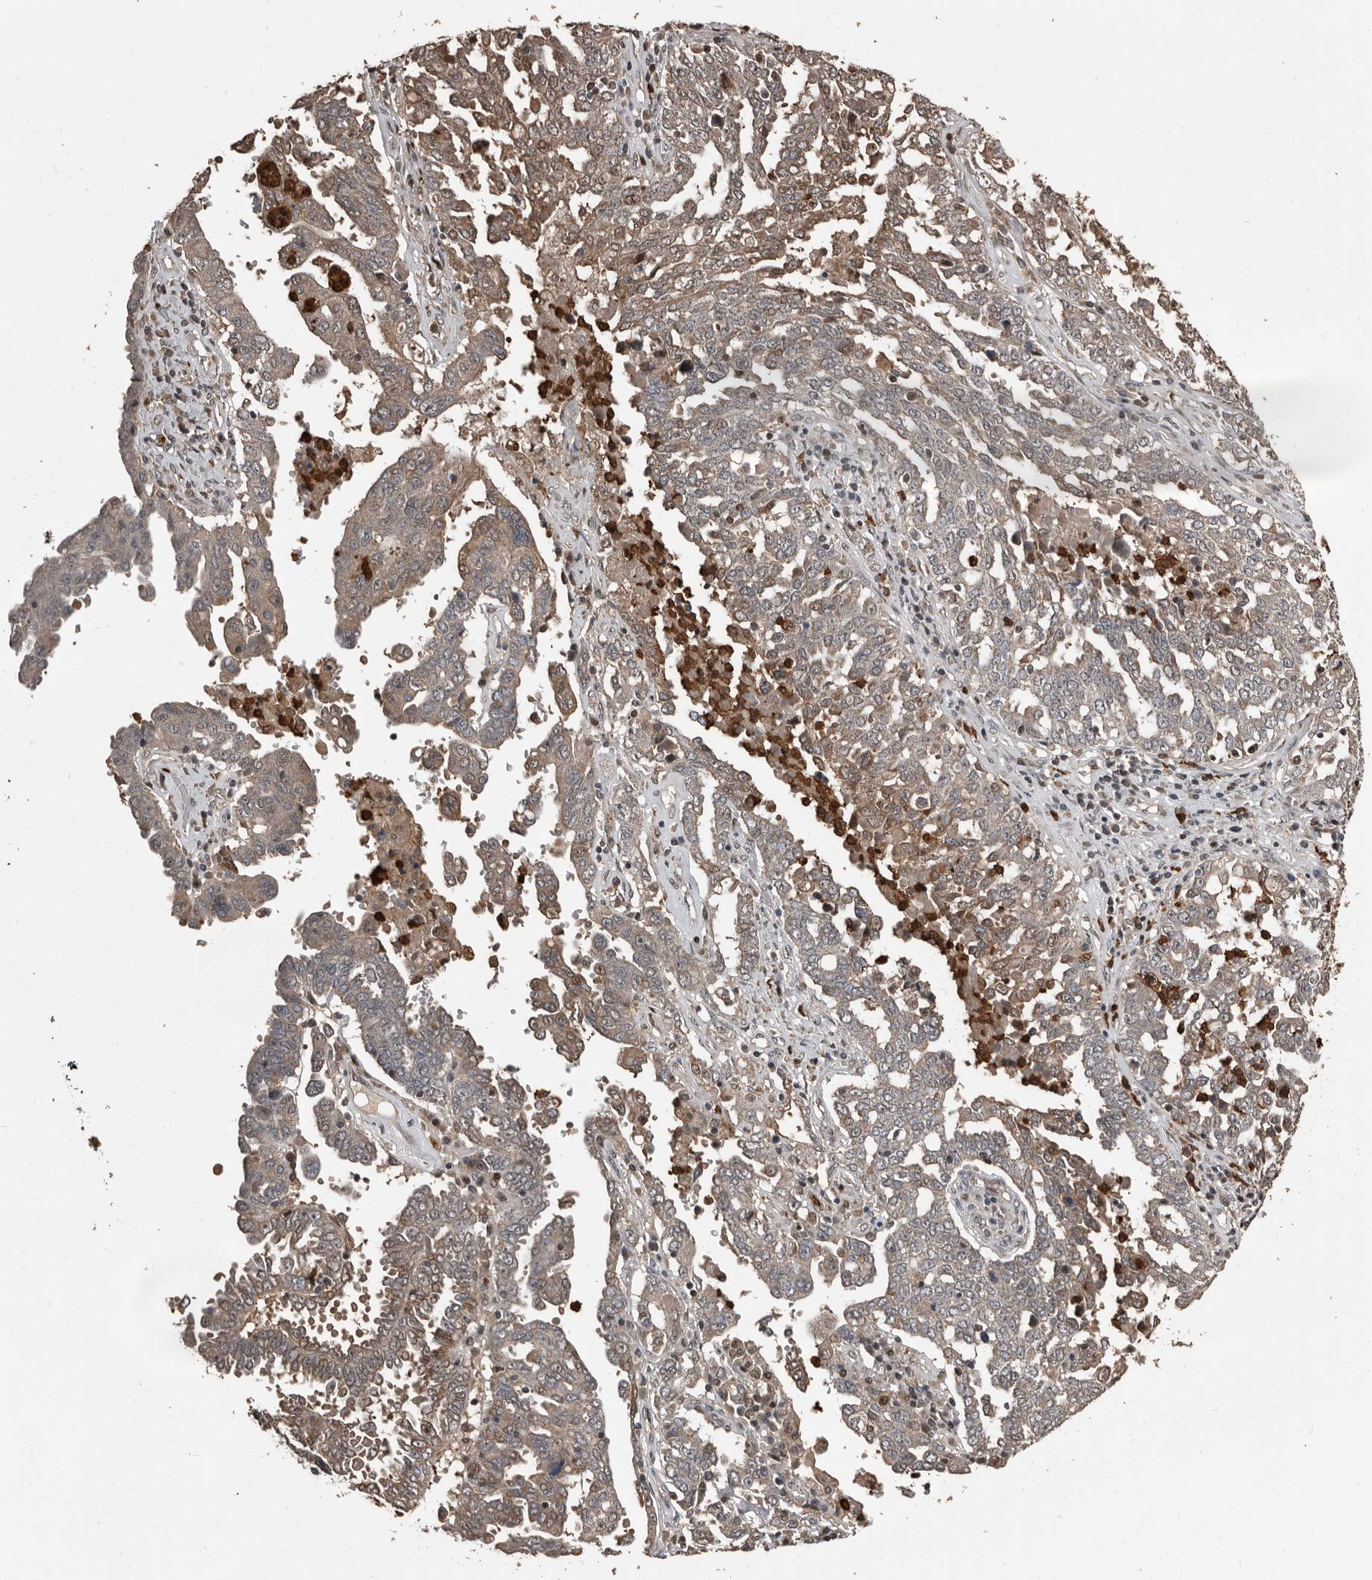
{"staining": {"intensity": "weak", "quantity": "25%-75%", "location": "cytoplasmic/membranous"}, "tissue": "ovarian cancer", "cell_type": "Tumor cells", "image_type": "cancer", "snomed": [{"axis": "morphology", "description": "Carcinoma, endometroid"}, {"axis": "topography", "description": "Ovary"}], "caption": "Ovarian cancer was stained to show a protein in brown. There is low levels of weak cytoplasmic/membranous positivity in about 25%-75% of tumor cells.", "gene": "FSBP", "patient": {"sex": "female", "age": 62}}